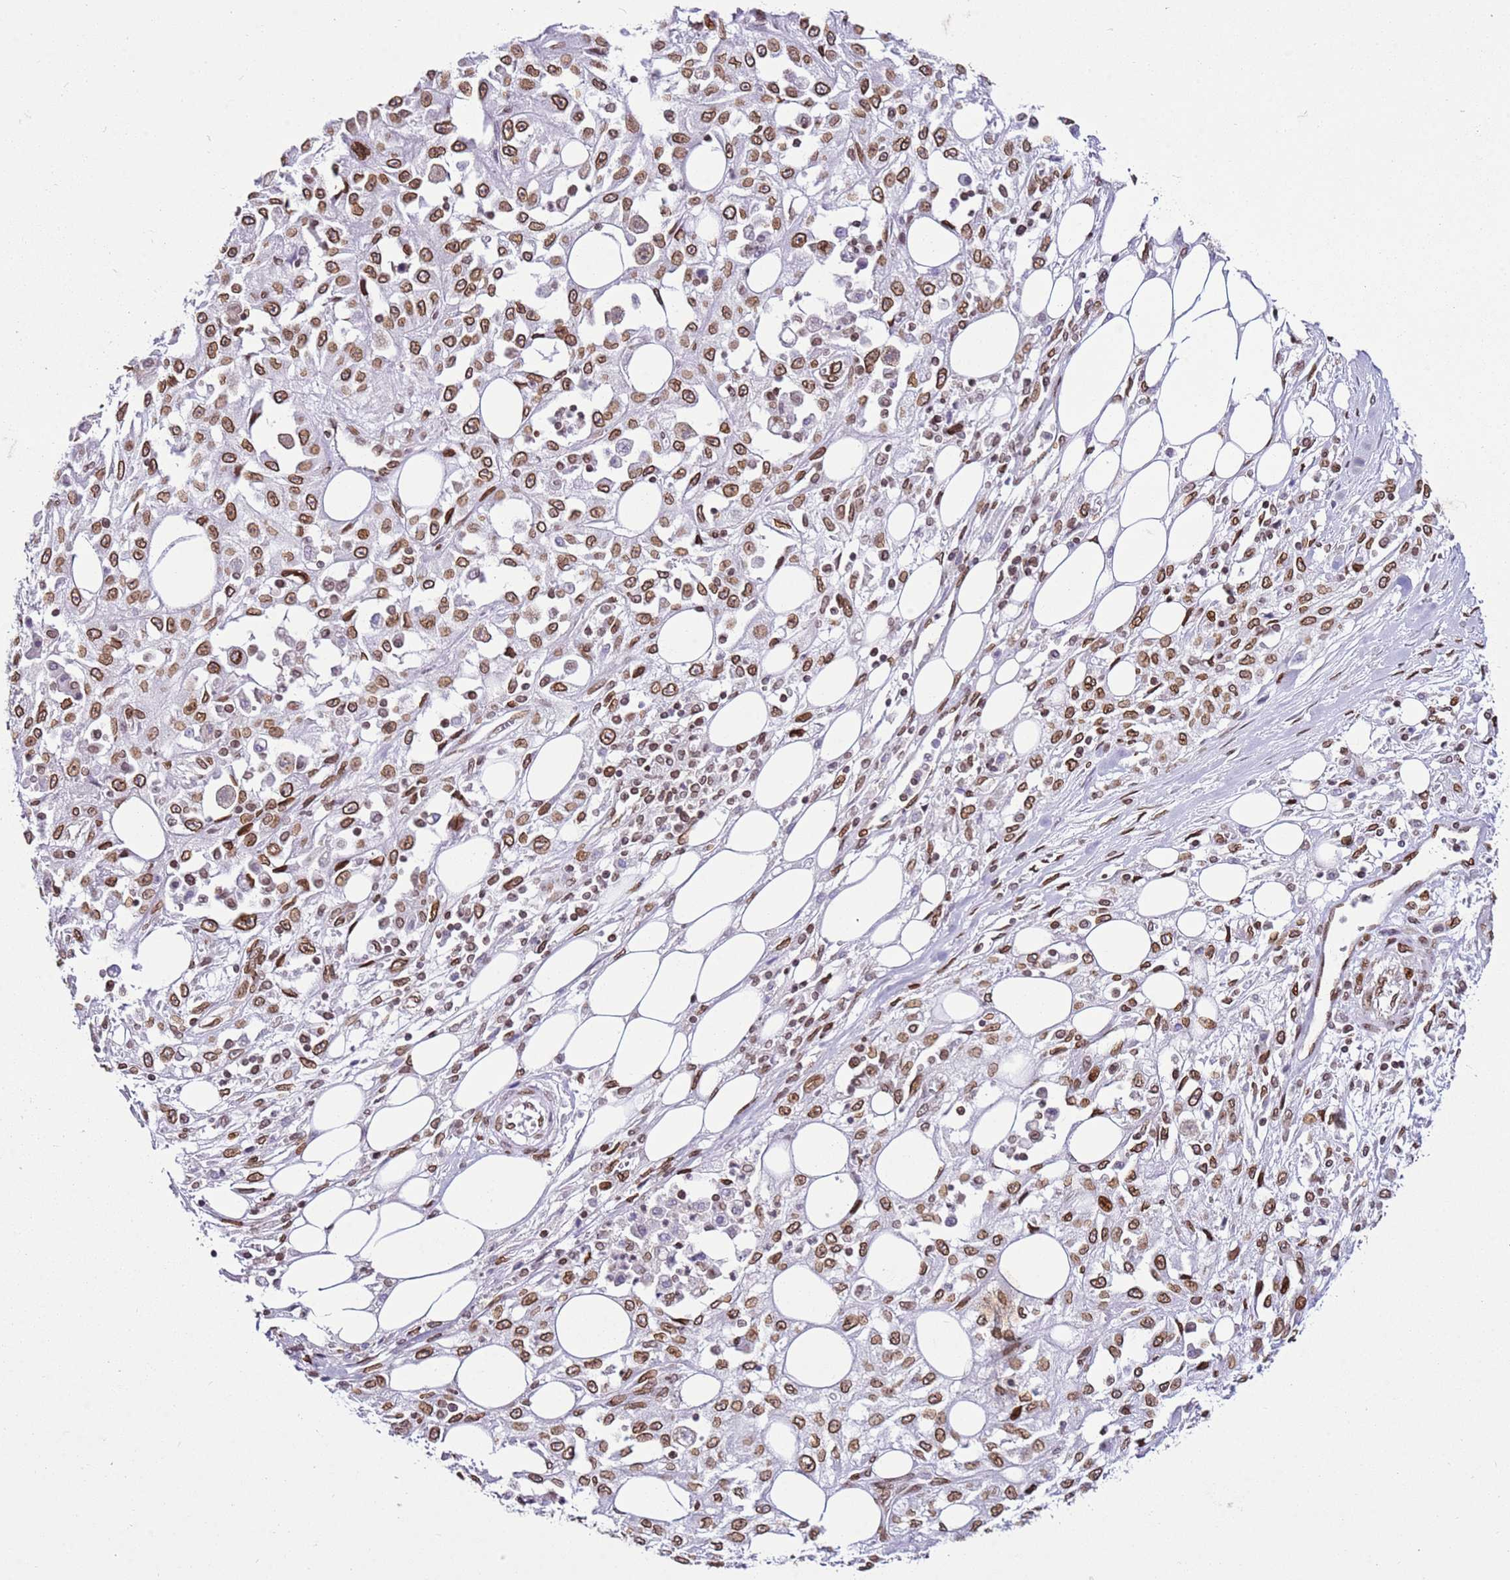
{"staining": {"intensity": "strong", "quantity": ">75%", "location": "cytoplasmic/membranous,nuclear"}, "tissue": "skin cancer", "cell_type": "Tumor cells", "image_type": "cancer", "snomed": [{"axis": "morphology", "description": "Squamous cell carcinoma, NOS"}, {"axis": "morphology", "description": "Squamous cell carcinoma, metastatic, NOS"}, {"axis": "topography", "description": "Skin"}, {"axis": "topography", "description": "Lymph node"}], "caption": "Skin cancer stained for a protein (brown) reveals strong cytoplasmic/membranous and nuclear positive positivity in about >75% of tumor cells.", "gene": "POU6F1", "patient": {"sex": "male", "age": 75}}